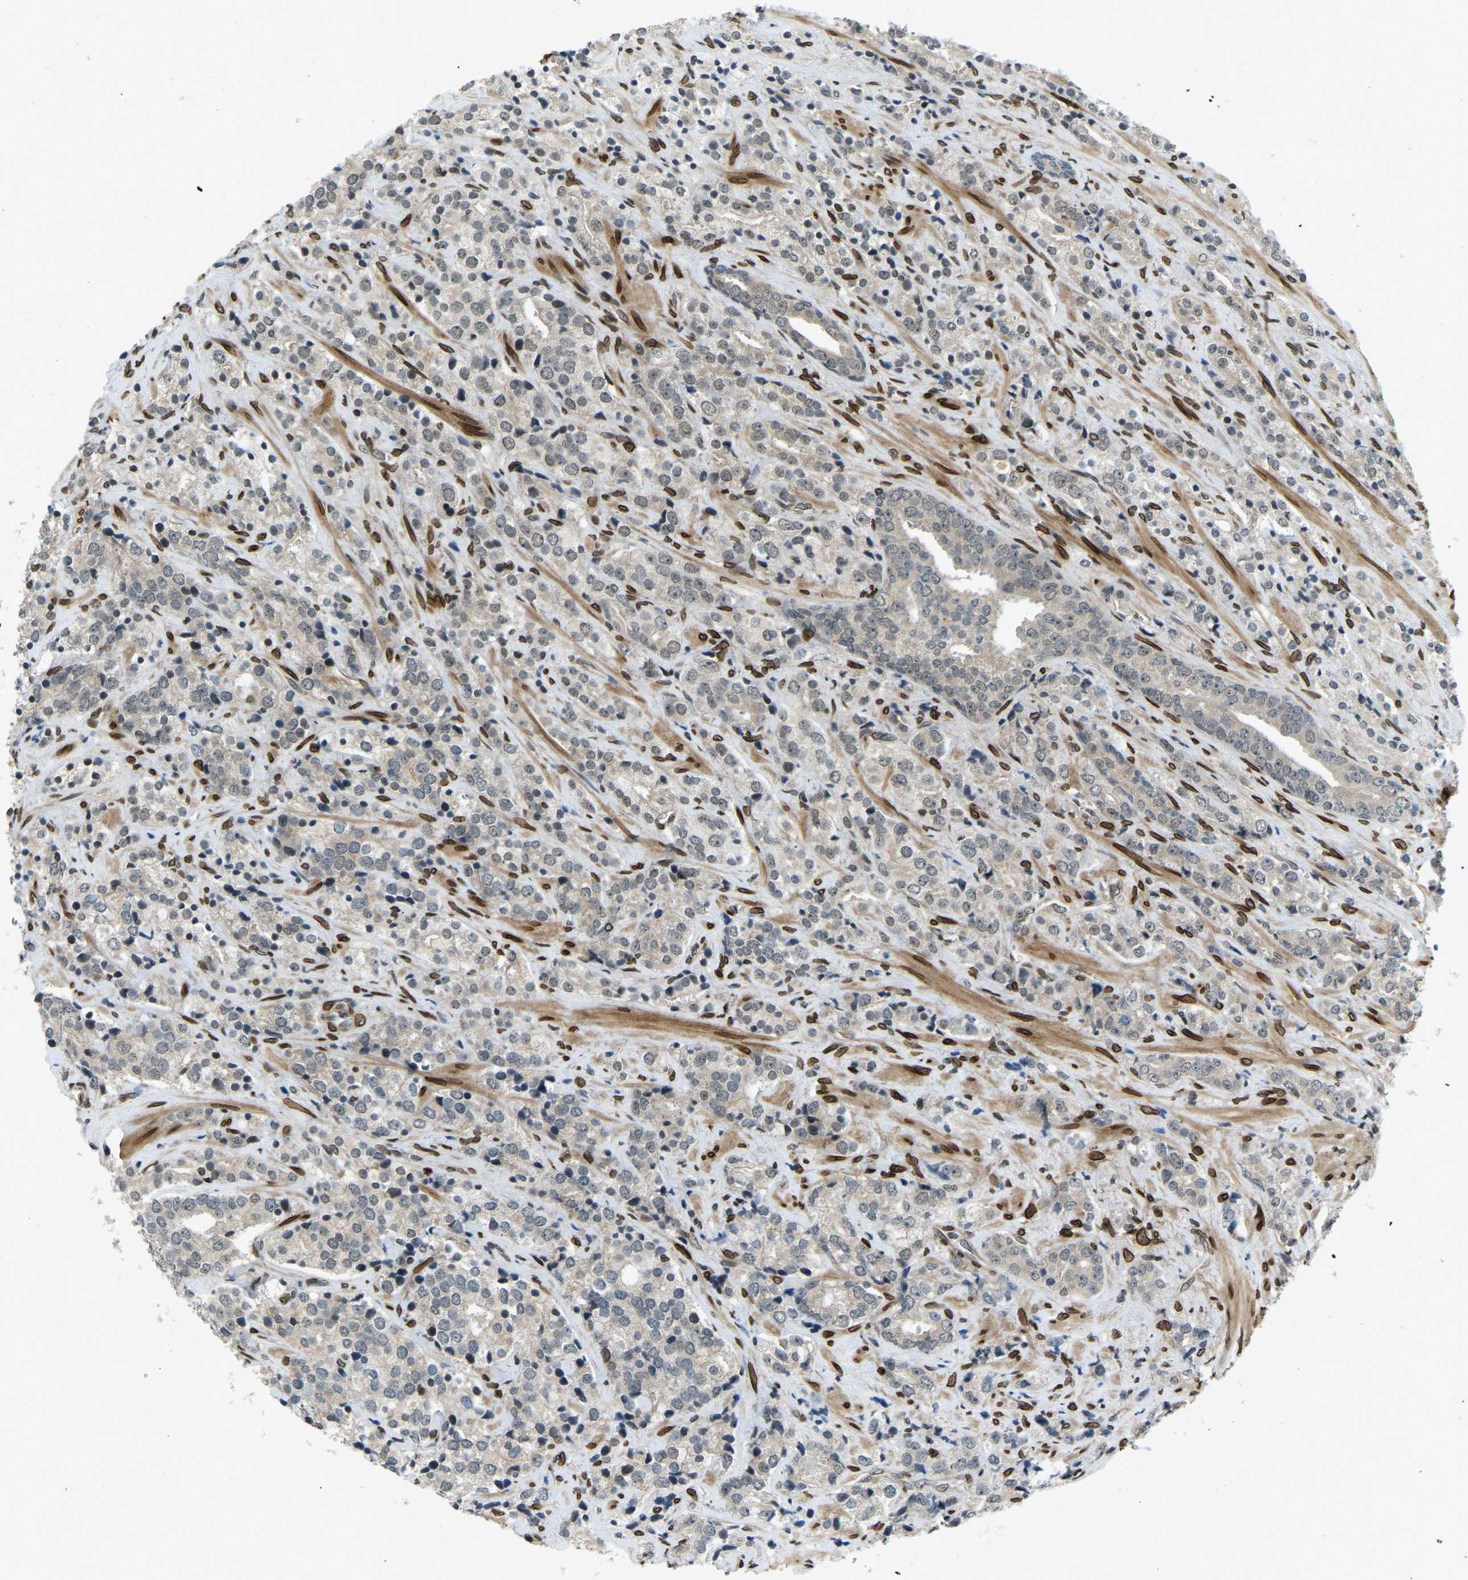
{"staining": {"intensity": "negative", "quantity": "none", "location": "none"}, "tissue": "prostate cancer", "cell_type": "Tumor cells", "image_type": "cancer", "snomed": [{"axis": "morphology", "description": "Adenocarcinoma, High grade"}, {"axis": "topography", "description": "Prostate"}], "caption": "This is an immunohistochemistry (IHC) histopathology image of high-grade adenocarcinoma (prostate). There is no expression in tumor cells.", "gene": "SYNE1", "patient": {"sex": "male", "age": 71}}